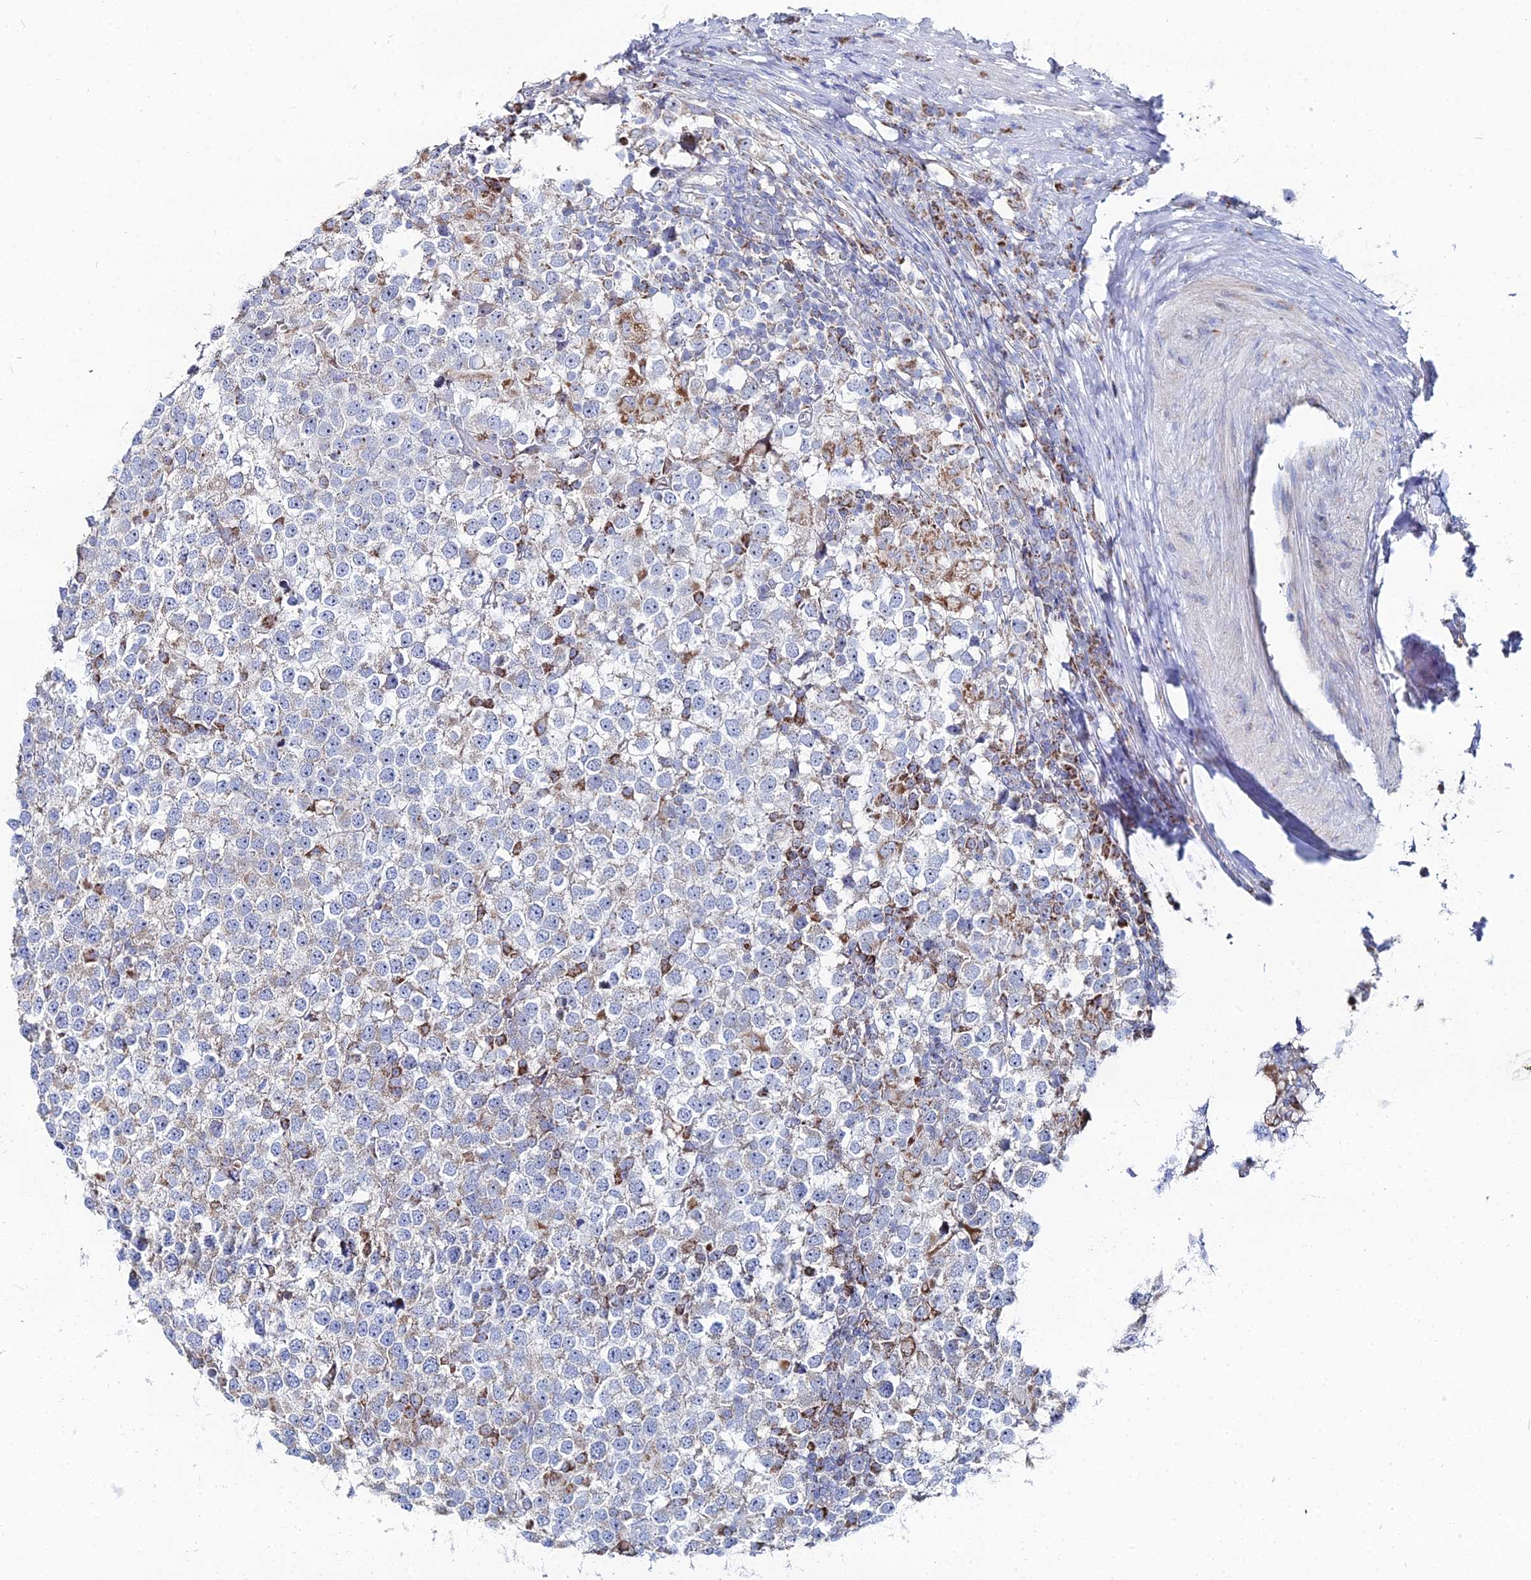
{"staining": {"intensity": "weak", "quantity": "25%-75%", "location": "cytoplasmic/membranous"}, "tissue": "testis cancer", "cell_type": "Tumor cells", "image_type": "cancer", "snomed": [{"axis": "morphology", "description": "Seminoma, NOS"}, {"axis": "topography", "description": "Testis"}], "caption": "A high-resolution histopathology image shows IHC staining of seminoma (testis), which displays weak cytoplasmic/membranous staining in about 25%-75% of tumor cells.", "gene": "MPC1", "patient": {"sex": "male", "age": 65}}